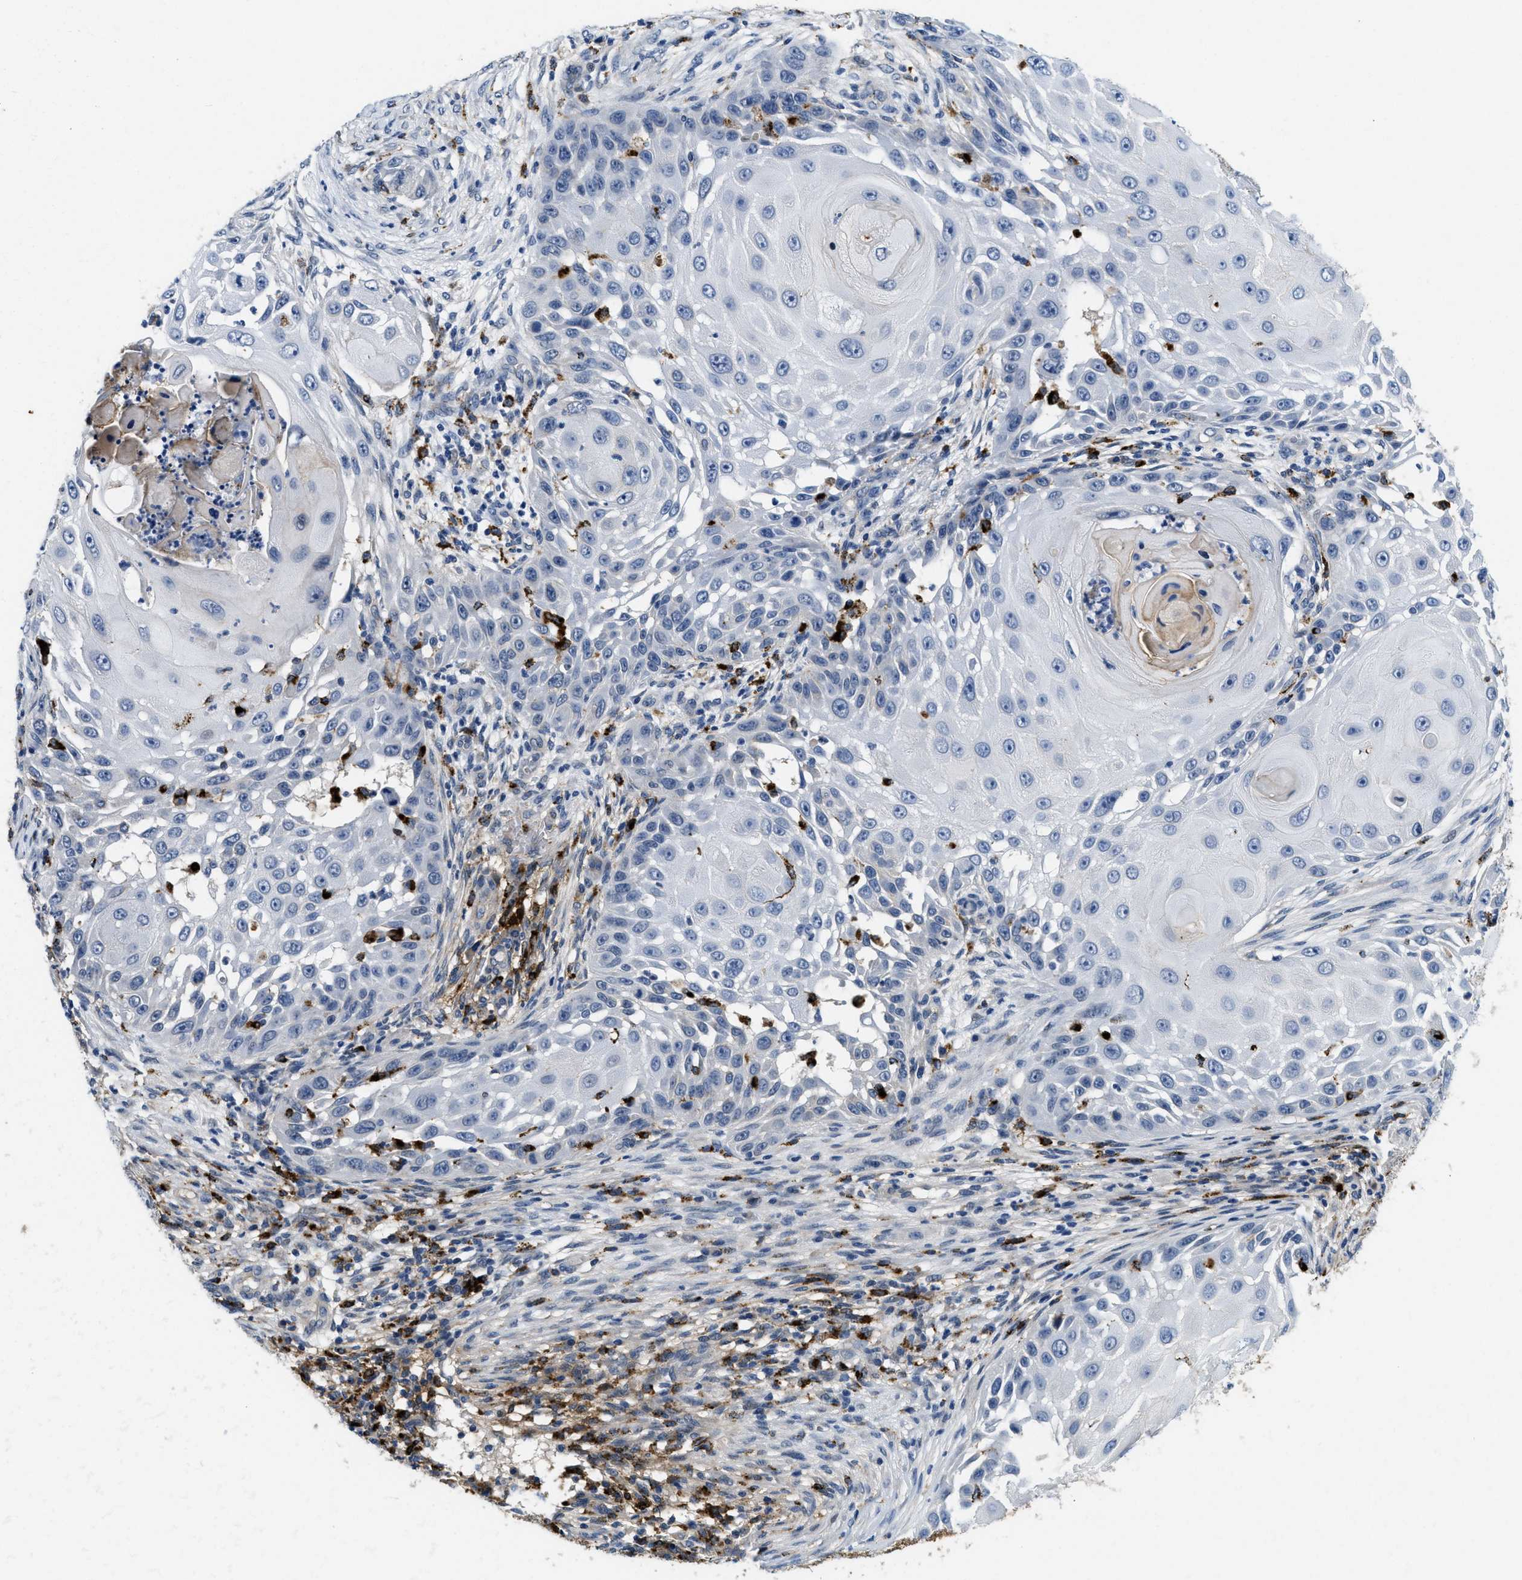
{"staining": {"intensity": "negative", "quantity": "none", "location": "none"}, "tissue": "skin cancer", "cell_type": "Tumor cells", "image_type": "cancer", "snomed": [{"axis": "morphology", "description": "Squamous cell carcinoma, NOS"}, {"axis": "topography", "description": "Skin"}], "caption": "An immunohistochemistry (IHC) micrograph of squamous cell carcinoma (skin) is shown. There is no staining in tumor cells of squamous cell carcinoma (skin).", "gene": "BMPR2", "patient": {"sex": "female", "age": 44}}